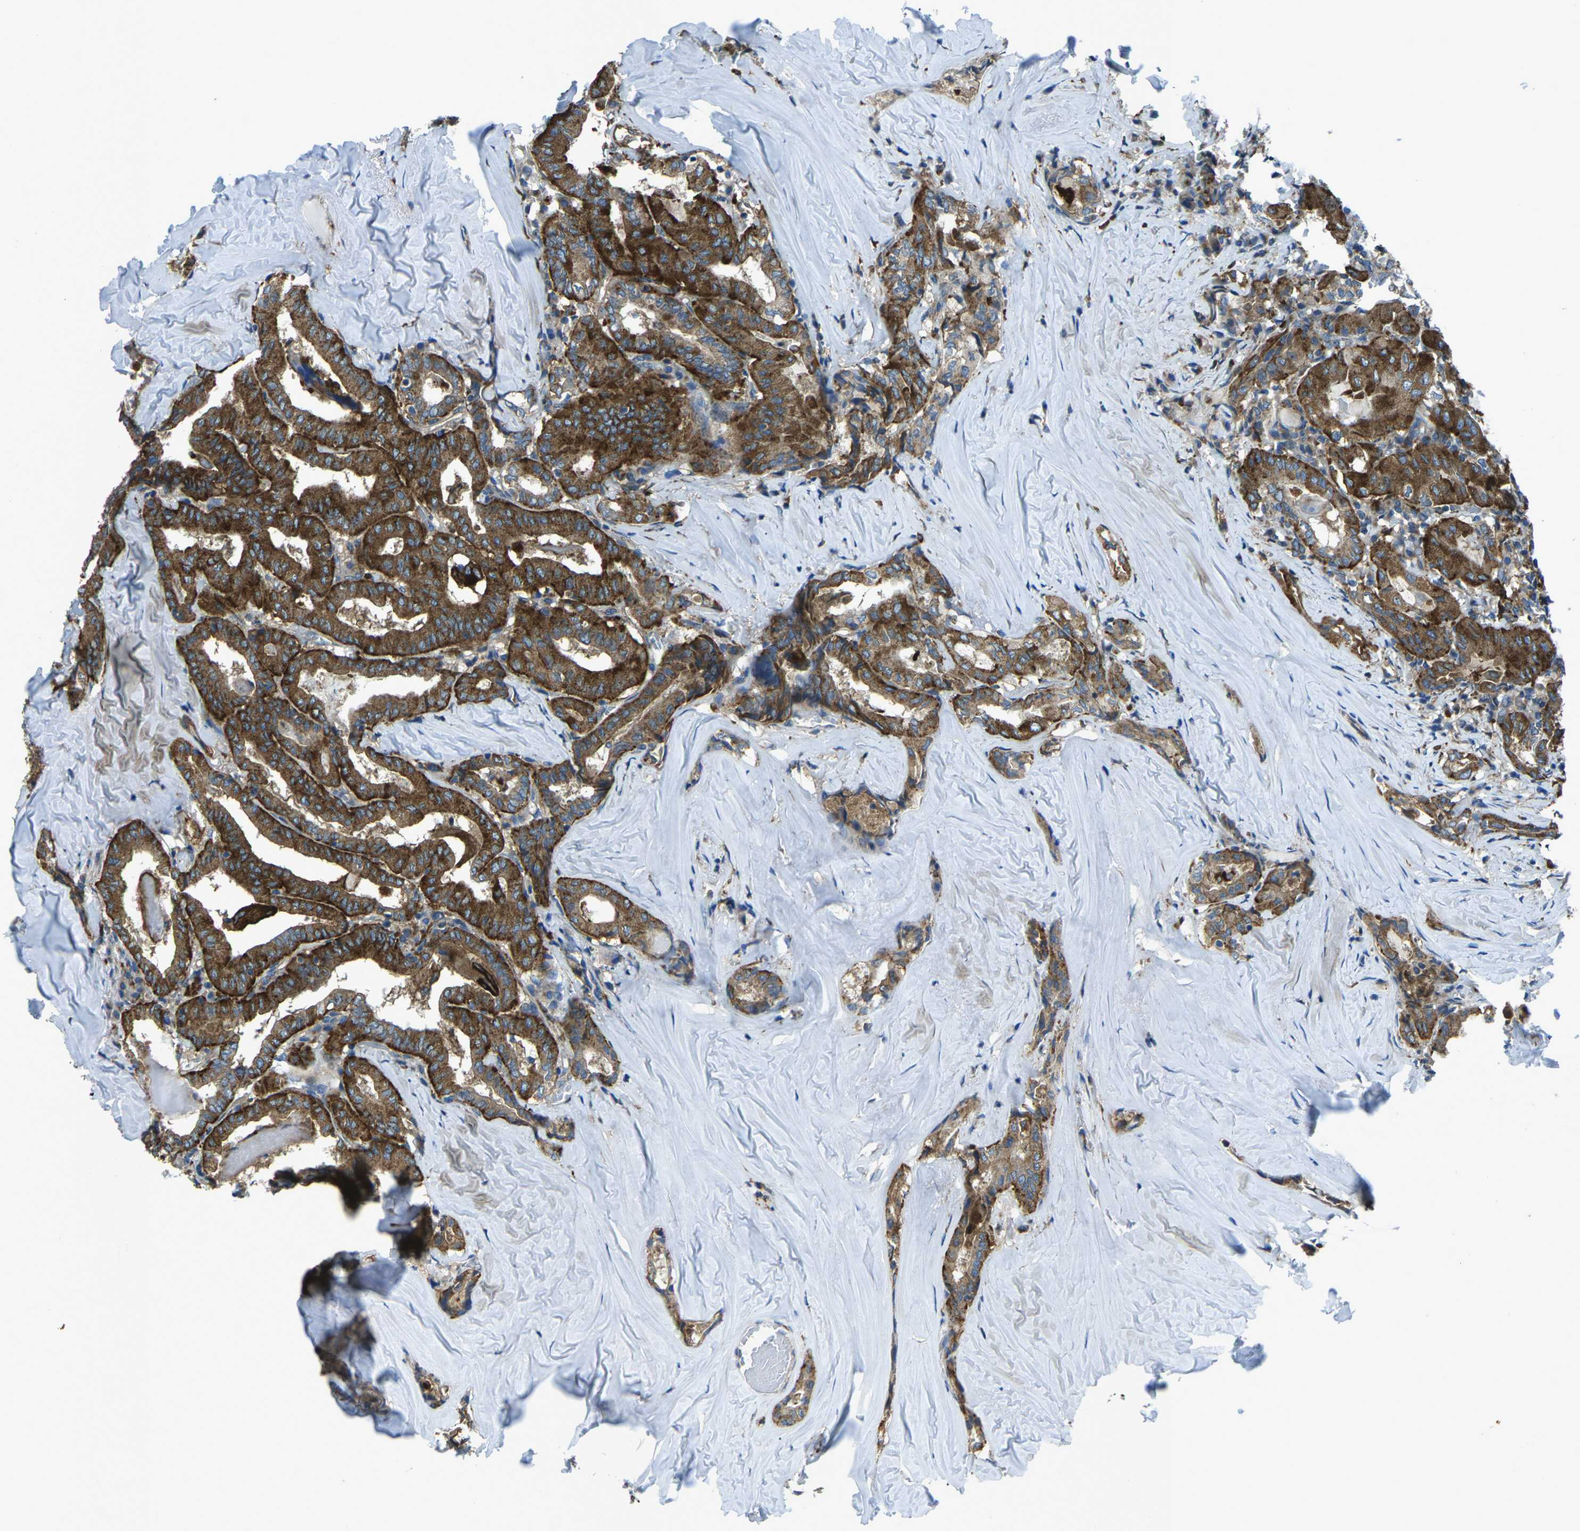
{"staining": {"intensity": "strong", "quantity": ">75%", "location": "cytoplasmic/membranous"}, "tissue": "thyroid cancer", "cell_type": "Tumor cells", "image_type": "cancer", "snomed": [{"axis": "morphology", "description": "Papillary adenocarcinoma, NOS"}, {"axis": "topography", "description": "Thyroid gland"}], "caption": "IHC micrograph of neoplastic tissue: human thyroid papillary adenocarcinoma stained using immunohistochemistry (IHC) displays high levels of strong protein expression localized specifically in the cytoplasmic/membranous of tumor cells, appearing as a cytoplasmic/membranous brown color.", "gene": "CDK17", "patient": {"sex": "female", "age": 42}}